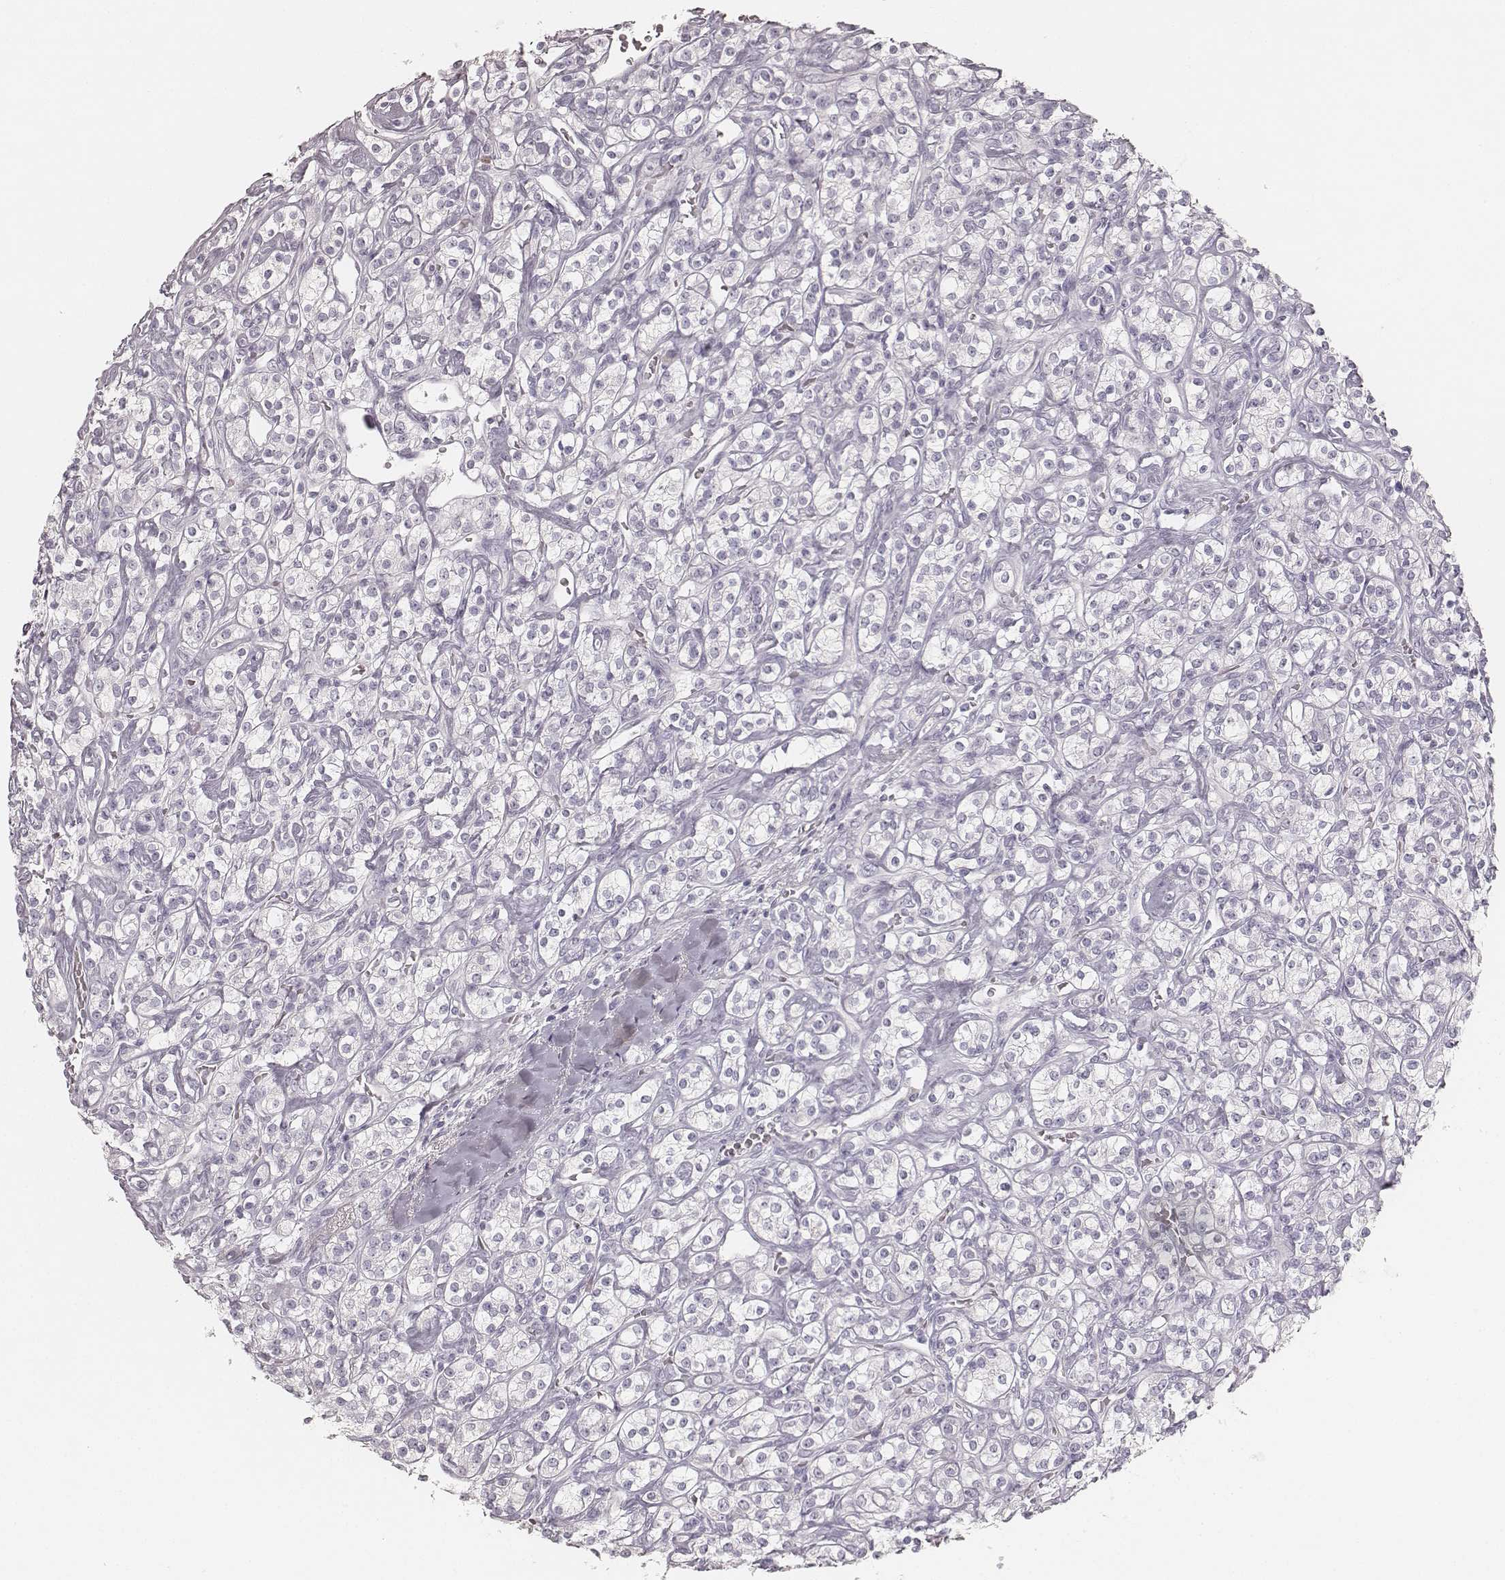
{"staining": {"intensity": "negative", "quantity": "none", "location": "none"}, "tissue": "renal cancer", "cell_type": "Tumor cells", "image_type": "cancer", "snomed": [{"axis": "morphology", "description": "Adenocarcinoma, NOS"}, {"axis": "topography", "description": "Kidney"}], "caption": "Renal cancer was stained to show a protein in brown. There is no significant staining in tumor cells. (Stains: DAB IHC with hematoxylin counter stain, Microscopy: brightfield microscopy at high magnification).", "gene": "KRT82", "patient": {"sex": "male", "age": 77}}